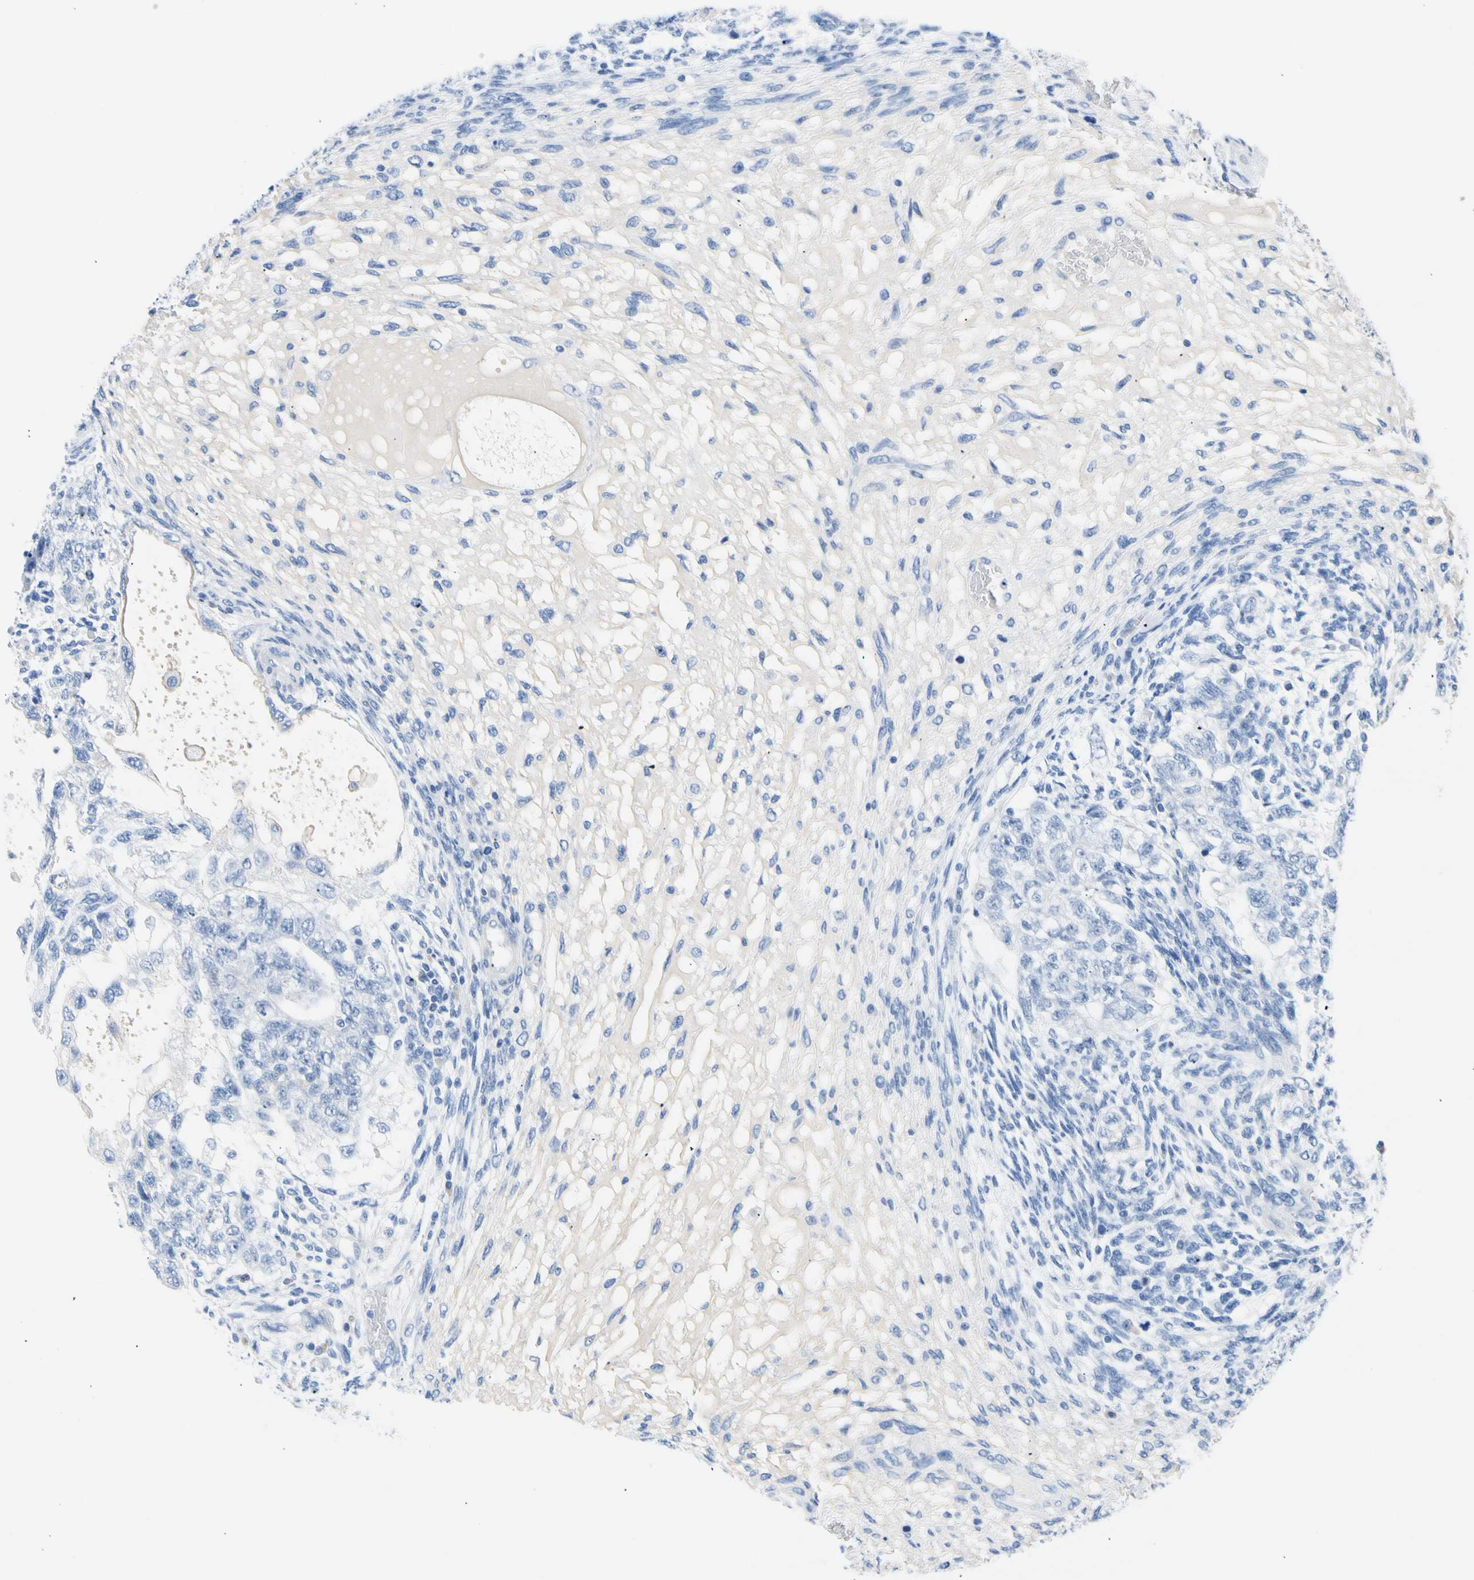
{"staining": {"intensity": "negative", "quantity": "none", "location": "none"}, "tissue": "testis cancer", "cell_type": "Tumor cells", "image_type": "cancer", "snomed": [{"axis": "morphology", "description": "Normal tissue, NOS"}, {"axis": "morphology", "description": "Carcinoma, Embryonal, NOS"}, {"axis": "topography", "description": "Testis"}], "caption": "Immunohistochemistry histopathology image of neoplastic tissue: testis cancer (embryonal carcinoma) stained with DAB demonstrates no significant protein positivity in tumor cells.", "gene": "CEL", "patient": {"sex": "male", "age": 36}}